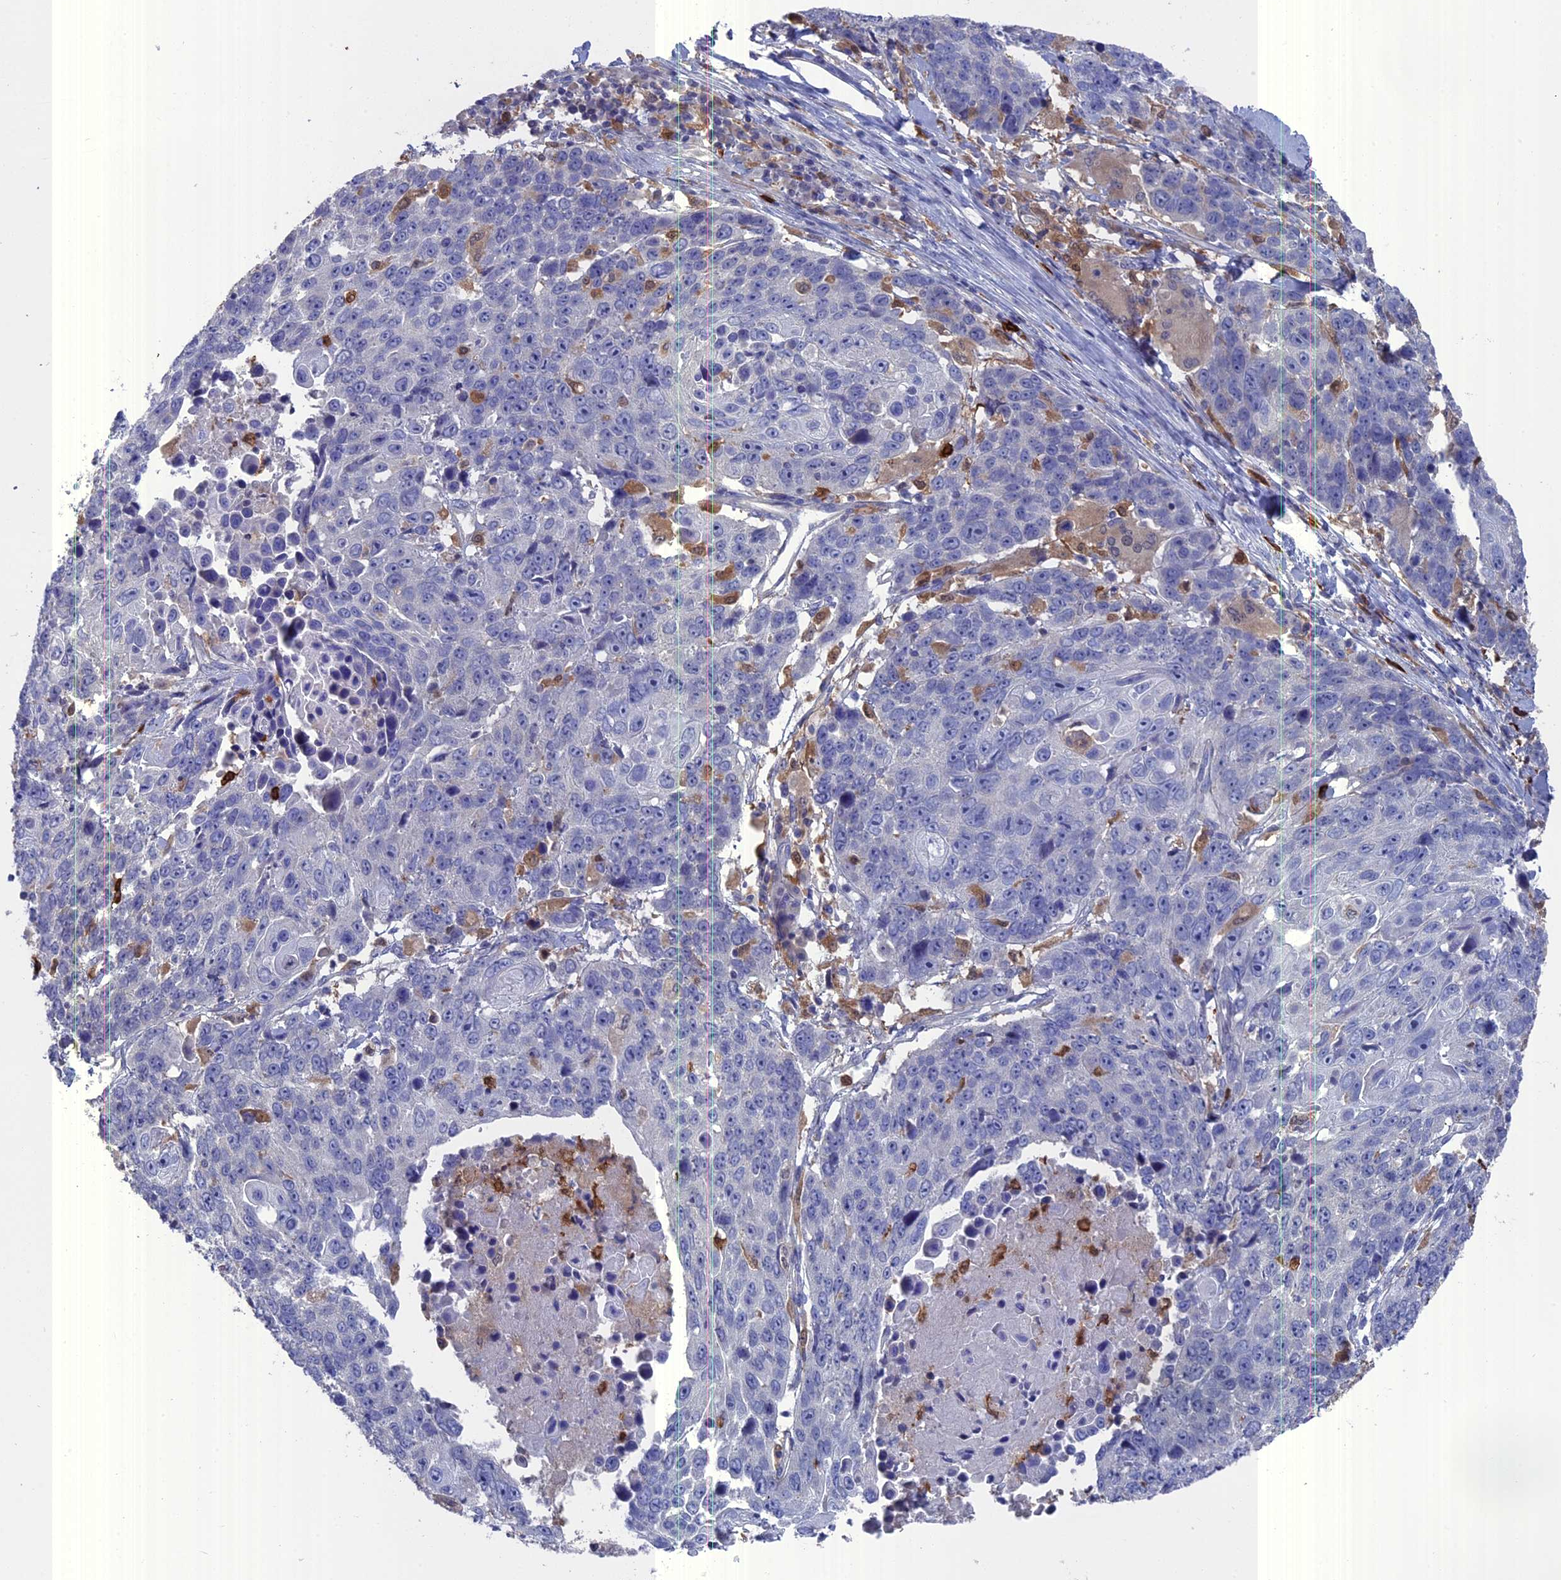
{"staining": {"intensity": "negative", "quantity": "none", "location": "none"}, "tissue": "lung cancer", "cell_type": "Tumor cells", "image_type": "cancer", "snomed": [{"axis": "morphology", "description": "Squamous cell carcinoma, NOS"}, {"axis": "topography", "description": "Lung"}], "caption": "A high-resolution histopathology image shows IHC staining of squamous cell carcinoma (lung), which exhibits no significant staining in tumor cells. Brightfield microscopy of immunohistochemistry (IHC) stained with DAB (3,3'-diaminobenzidine) (brown) and hematoxylin (blue), captured at high magnification.", "gene": "NCF4", "patient": {"sex": "male", "age": 66}}